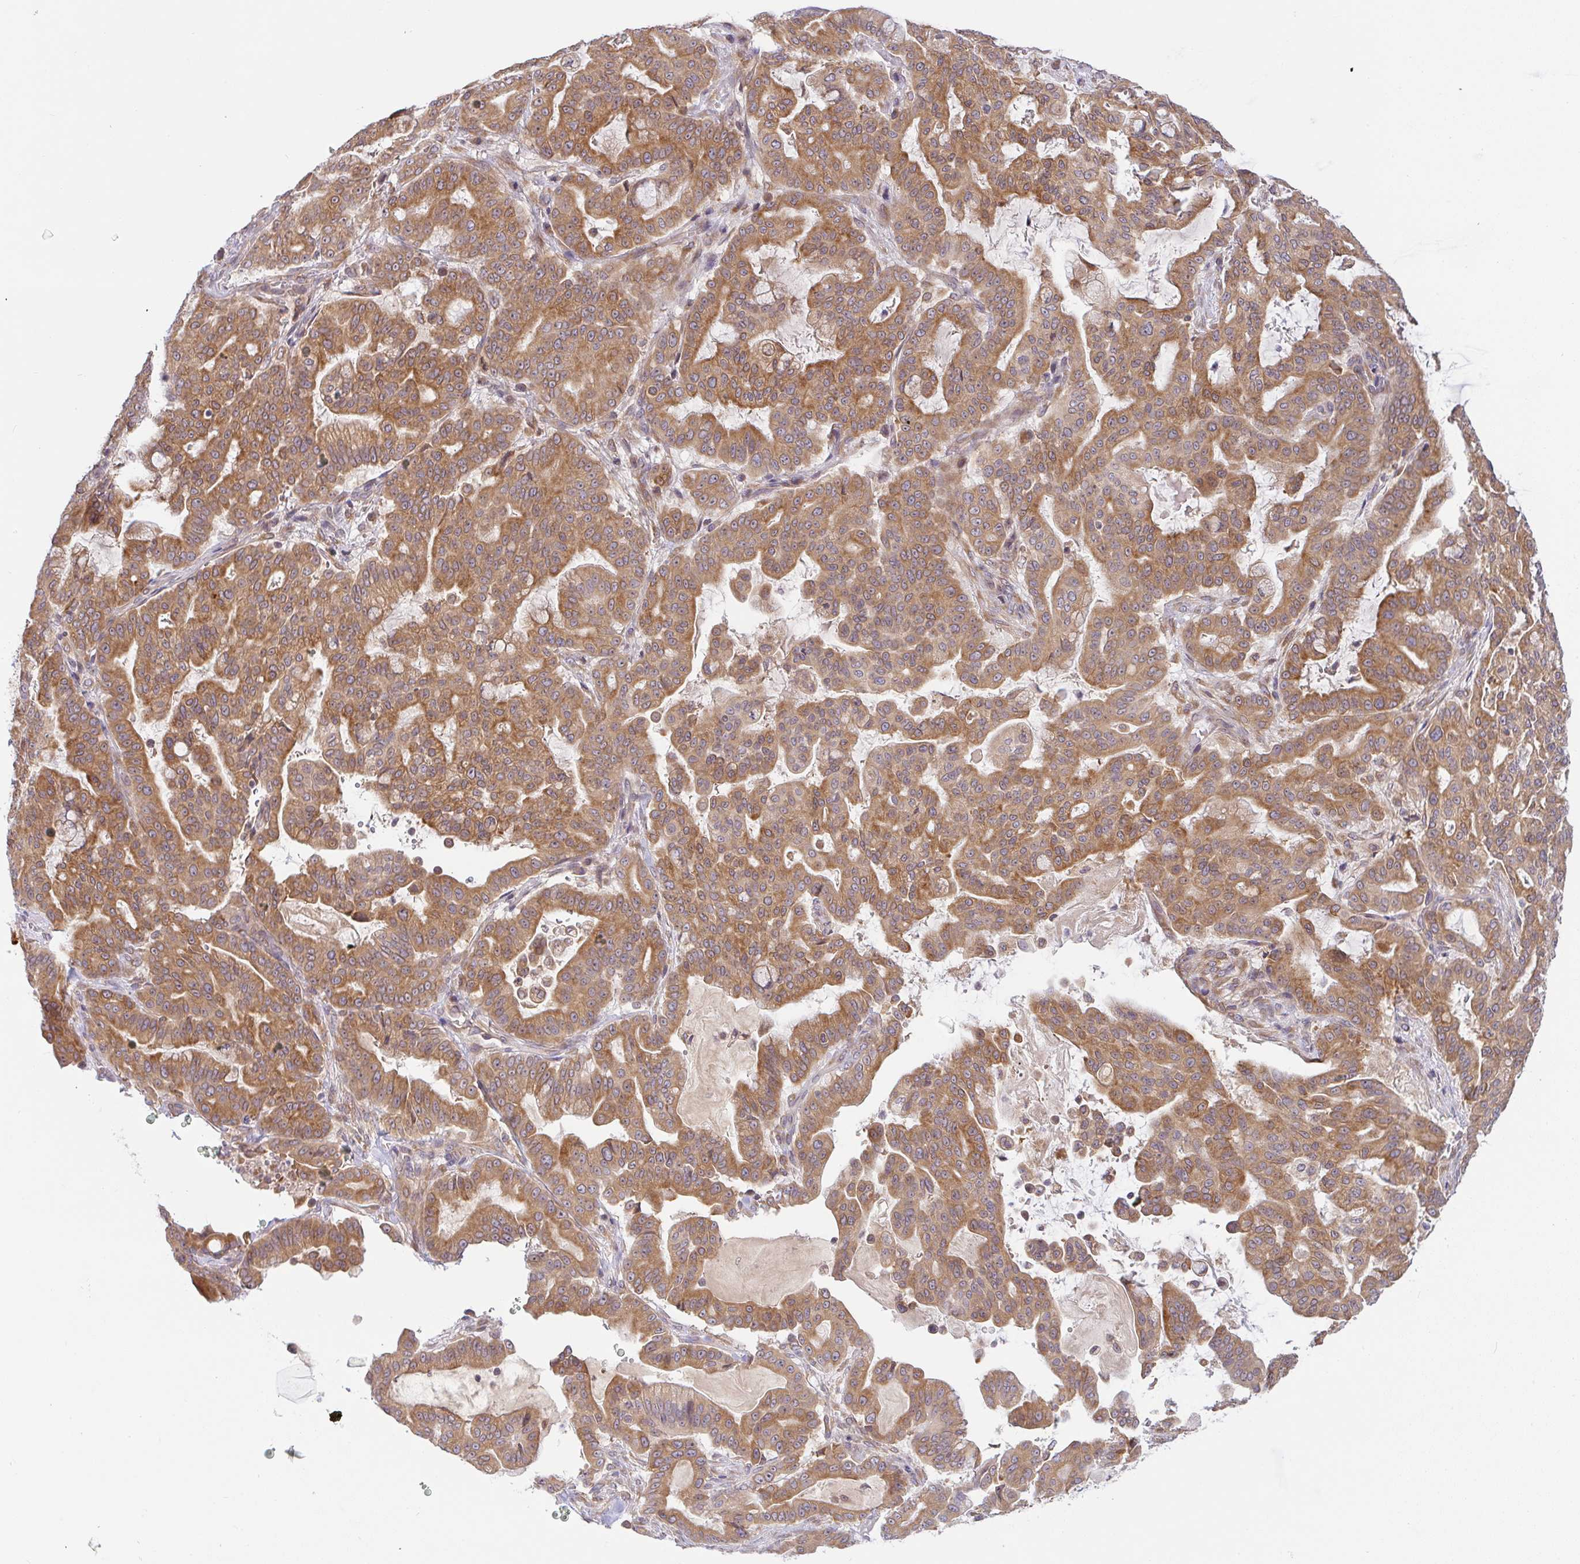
{"staining": {"intensity": "moderate", "quantity": ">75%", "location": "cytoplasmic/membranous"}, "tissue": "pancreatic cancer", "cell_type": "Tumor cells", "image_type": "cancer", "snomed": [{"axis": "morphology", "description": "Adenocarcinoma, NOS"}, {"axis": "topography", "description": "Pancreas"}], "caption": "About >75% of tumor cells in human pancreatic adenocarcinoma reveal moderate cytoplasmic/membranous protein positivity as visualized by brown immunohistochemical staining.", "gene": "DERL2", "patient": {"sex": "male", "age": 63}}